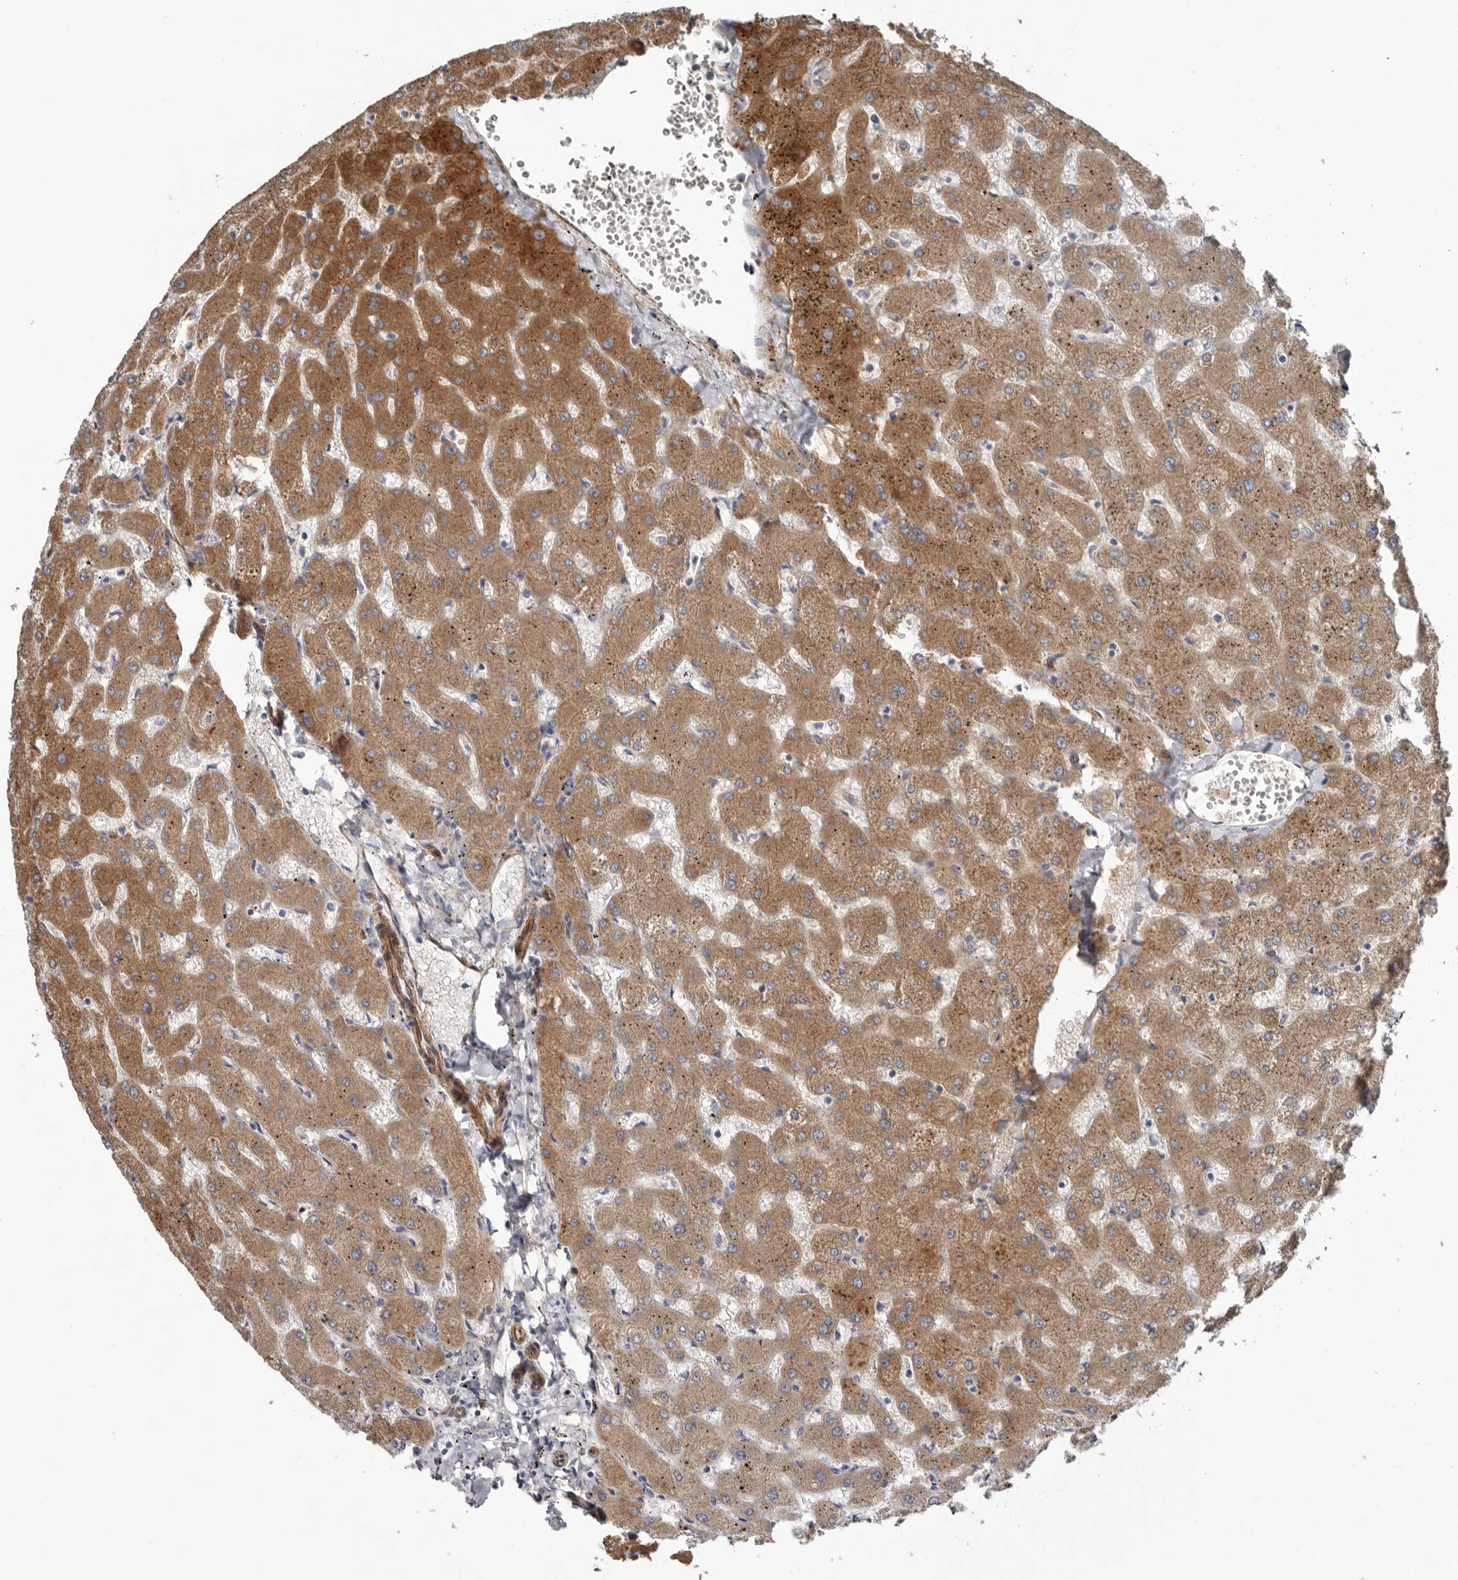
{"staining": {"intensity": "negative", "quantity": "none", "location": "none"}, "tissue": "liver", "cell_type": "Cholangiocytes", "image_type": "normal", "snomed": [{"axis": "morphology", "description": "Normal tissue, NOS"}, {"axis": "topography", "description": "Liver"}], "caption": "Cholangiocytes are negative for brown protein staining in benign liver. Nuclei are stained in blue.", "gene": "RANBP17", "patient": {"sex": "female", "age": 63}}